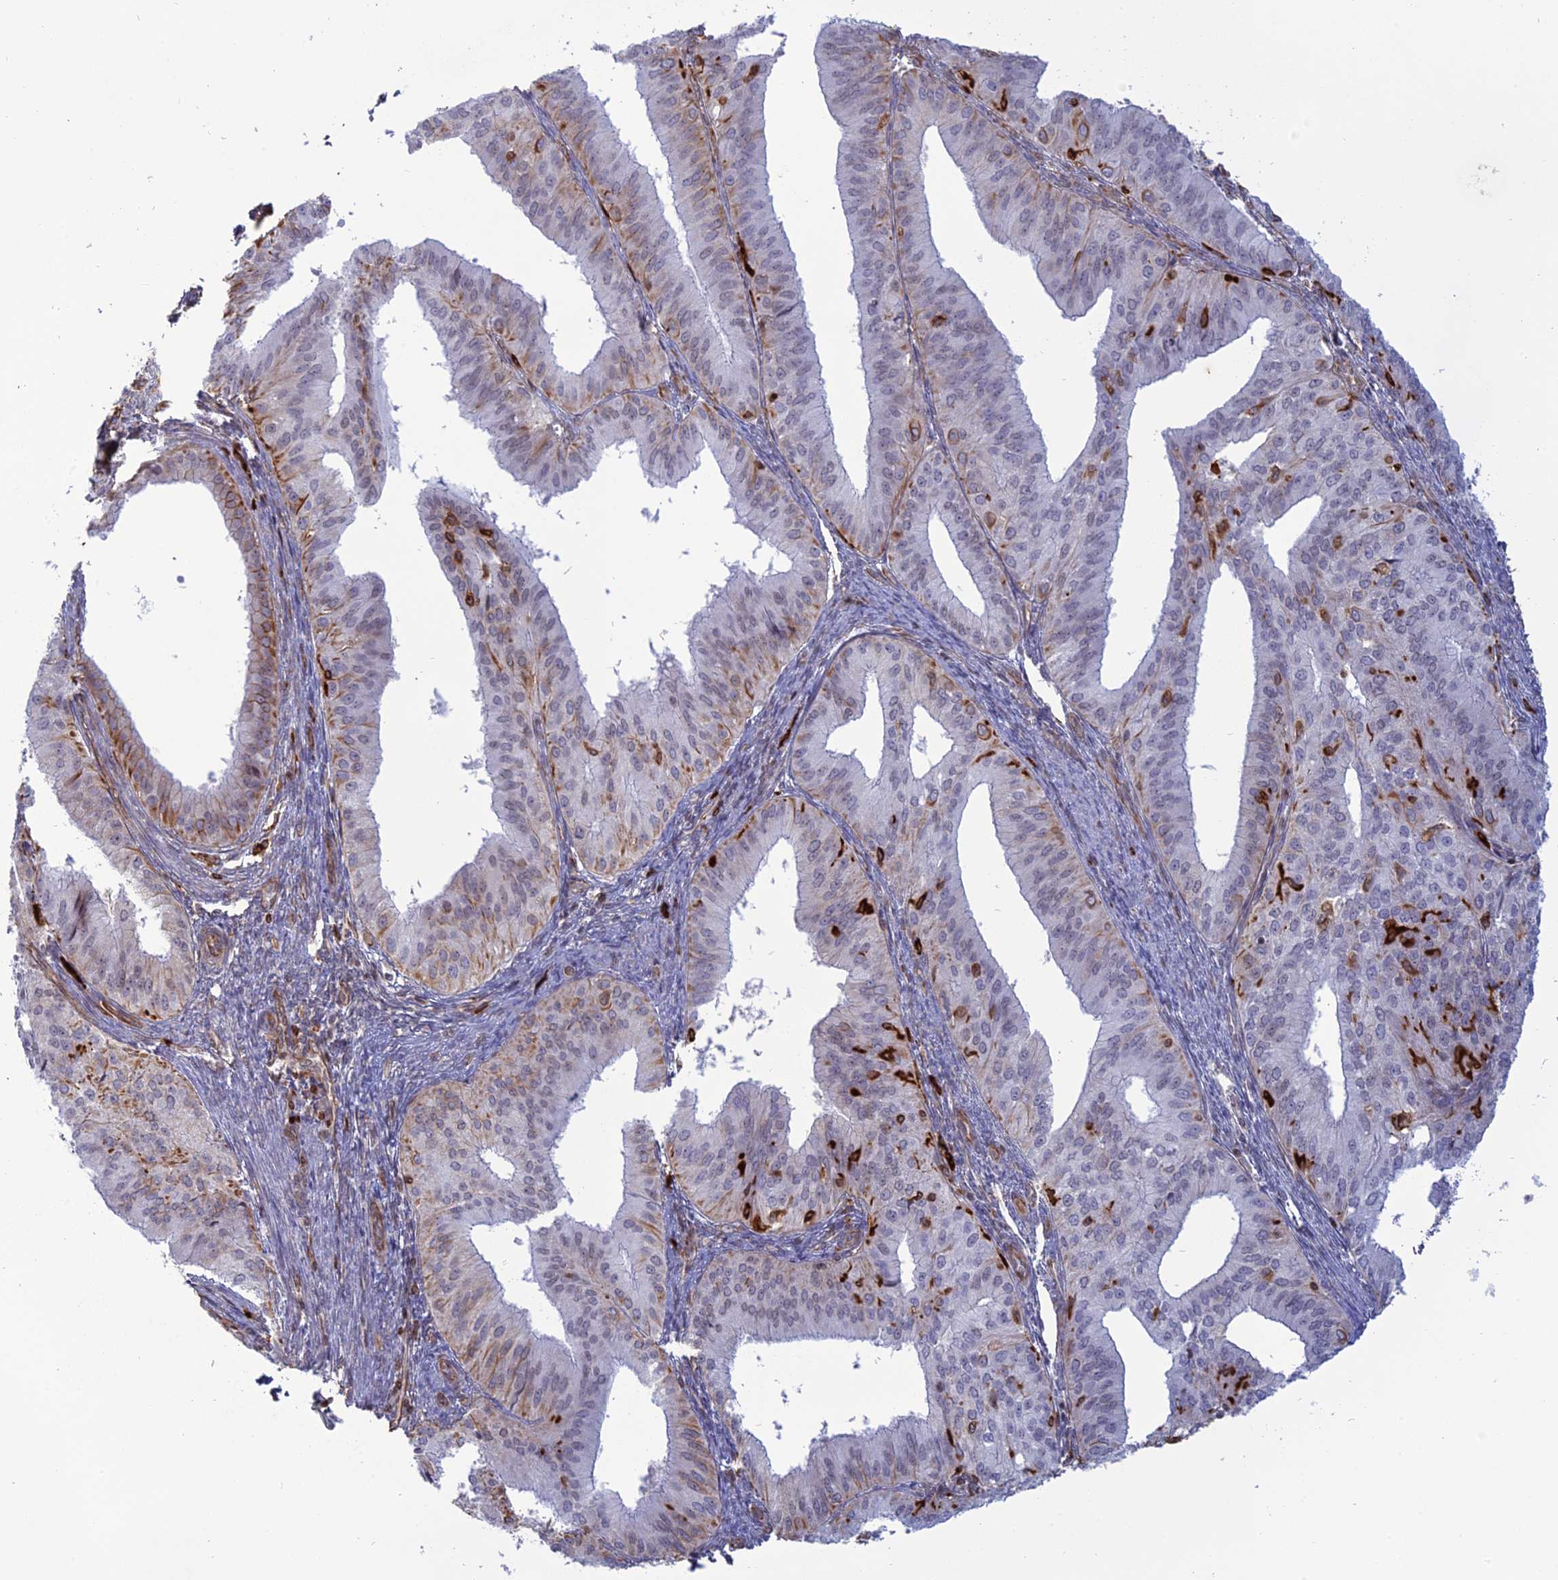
{"staining": {"intensity": "moderate", "quantity": "<25%", "location": "cytoplasmic/membranous"}, "tissue": "endometrial cancer", "cell_type": "Tumor cells", "image_type": "cancer", "snomed": [{"axis": "morphology", "description": "Adenocarcinoma, NOS"}, {"axis": "topography", "description": "Endometrium"}], "caption": "Immunohistochemistry (IHC) histopathology image of neoplastic tissue: human endometrial cancer (adenocarcinoma) stained using IHC demonstrates low levels of moderate protein expression localized specifically in the cytoplasmic/membranous of tumor cells, appearing as a cytoplasmic/membranous brown color.", "gene": "APOBR", "patient": {"sex": "female", "age": 50}}